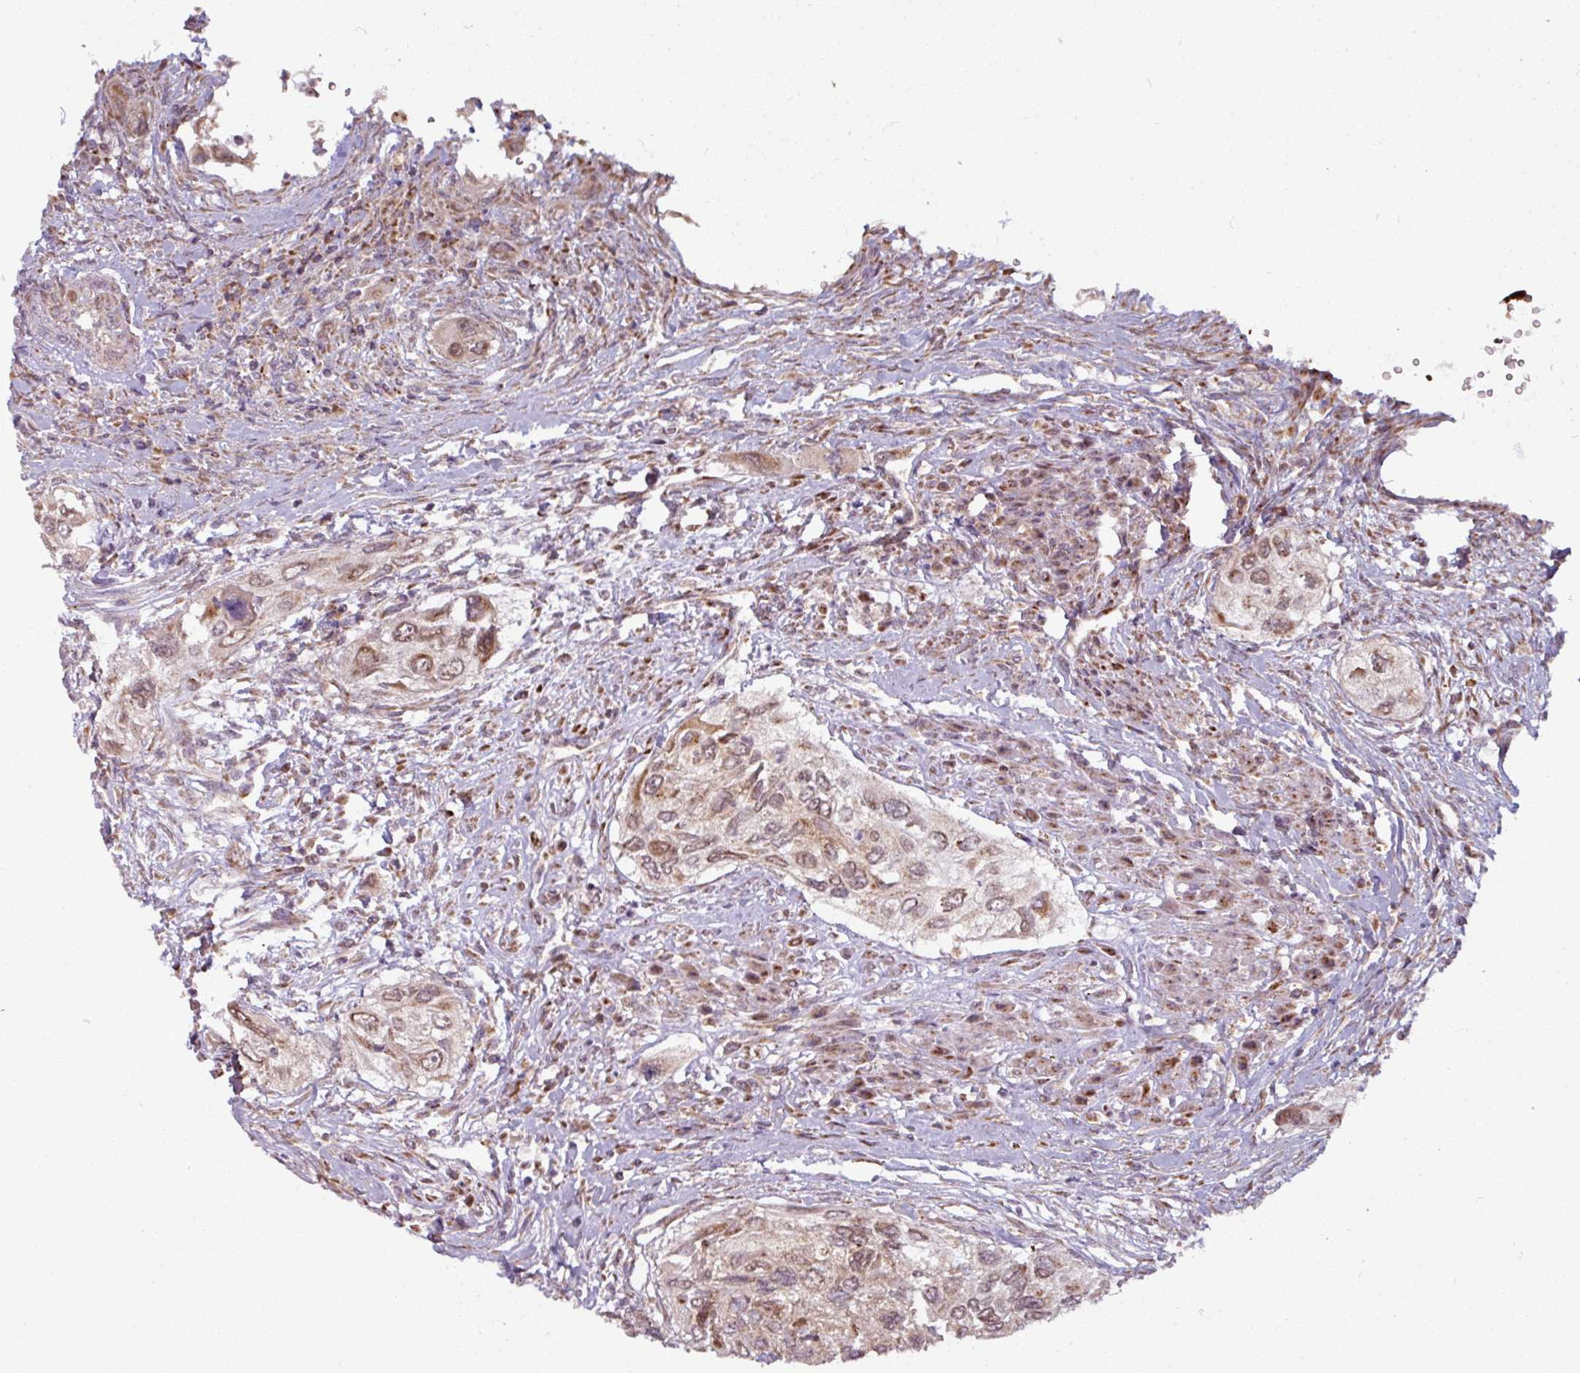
{"staining": {"intensity": "weak", "quantity": ">75%", "location": "cytoplasmic/membranous"}, "tissue": "urothelial cancer", "cell_type": "Tumor cells", "image_type": "cancer", "snomed": [{"axis": "morphology", "description": "Urothelial carcinoma, High grade"}, {"axis": "topography", "description": "Urinary bladder"}], "caption": "Urothelial carcinoma (high-grade) stained for a protein displays weak cytoplasmic/membranous positivity in tumor cells.", "gene": "MAGT1", "patient": {"sex": "female", "age": 60}}